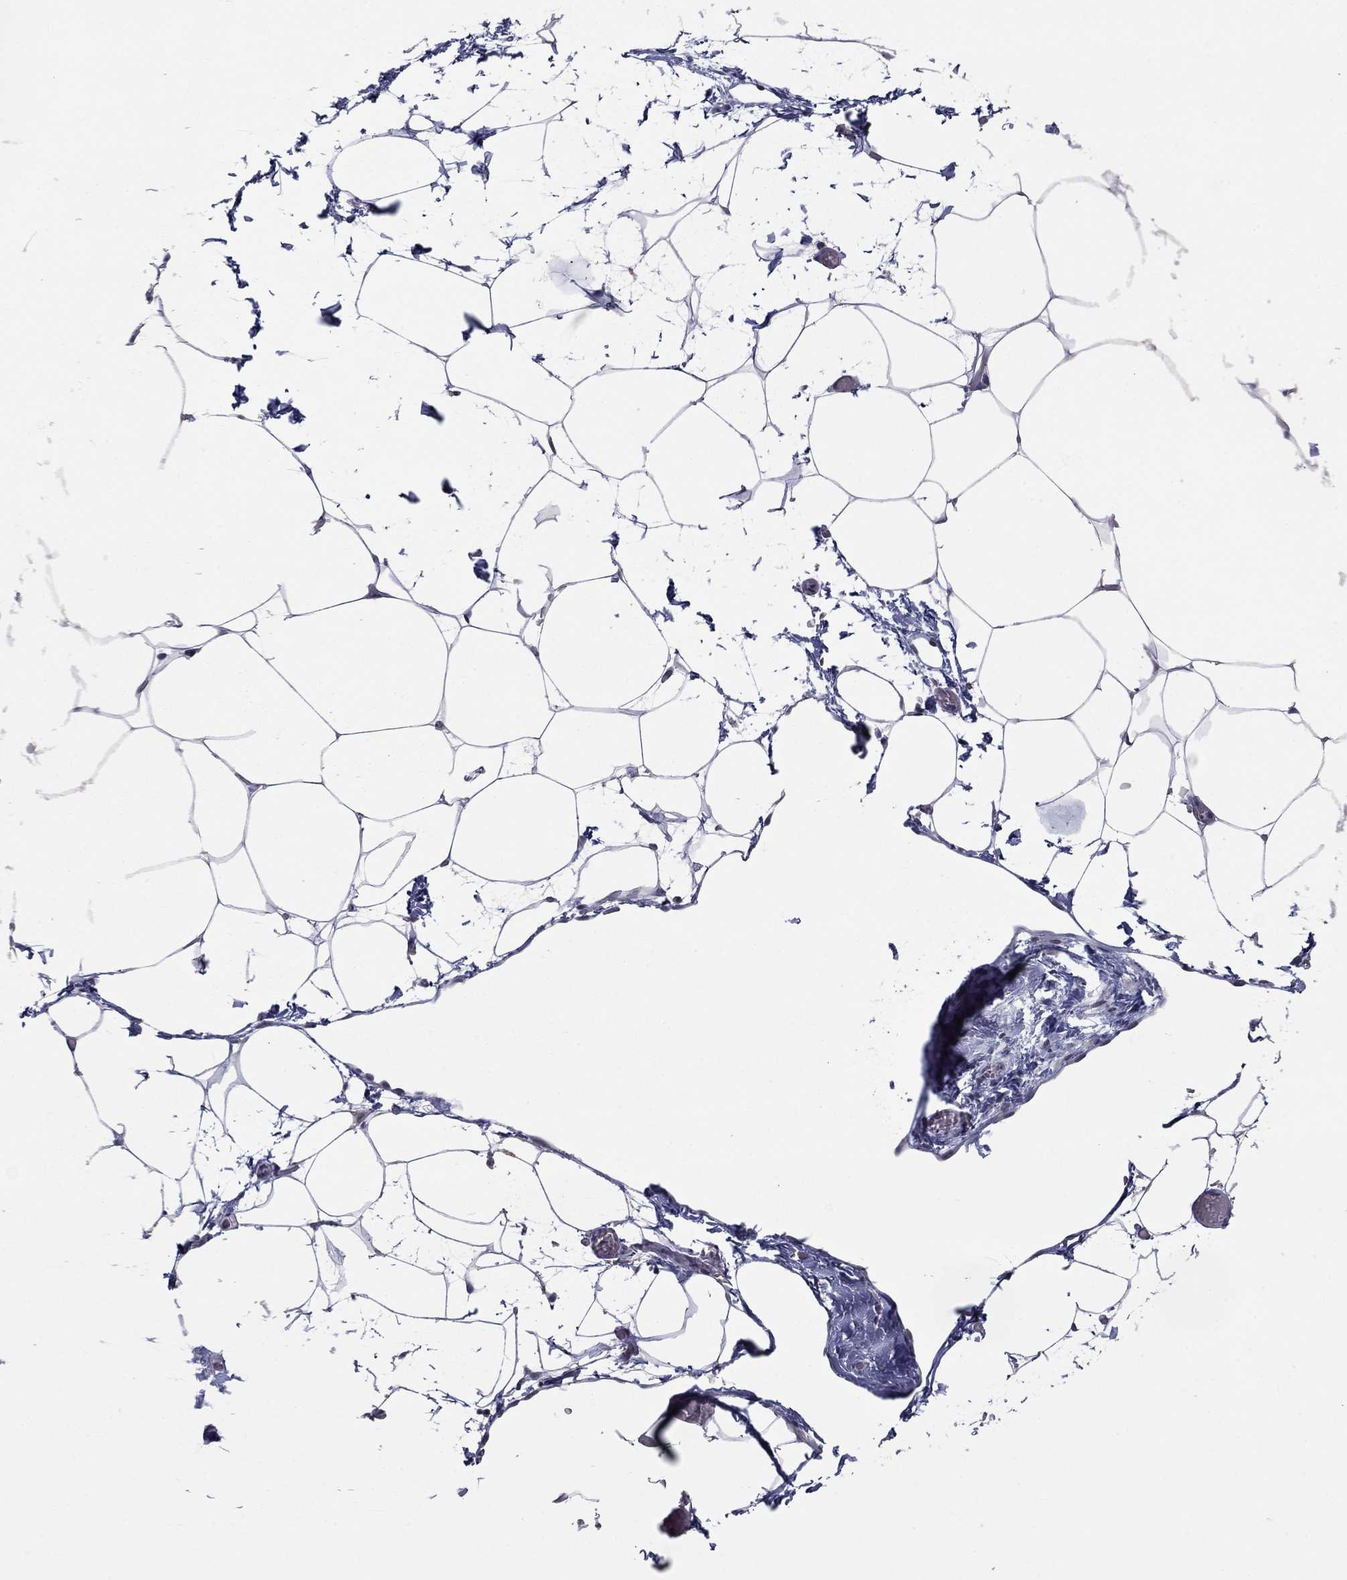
{"staining": {"intensity": "negative", "quantity": "none", "location": "none"}, "tissue": "adipose tissue", "cell_type": "Adipocytes", "image_type": "normal", "snomed": [{"axis": "morphology", "description": "Normal tissue, NOS"}, {"axis": "topography", "description": "Adipose tissue"}], "caption": "This is an IHC histopathology image of normal human adipose tissue. There is no positivity in adipocytes.", "gene": "ITGAE", "patient": {"sex": "male", "age": 57}}